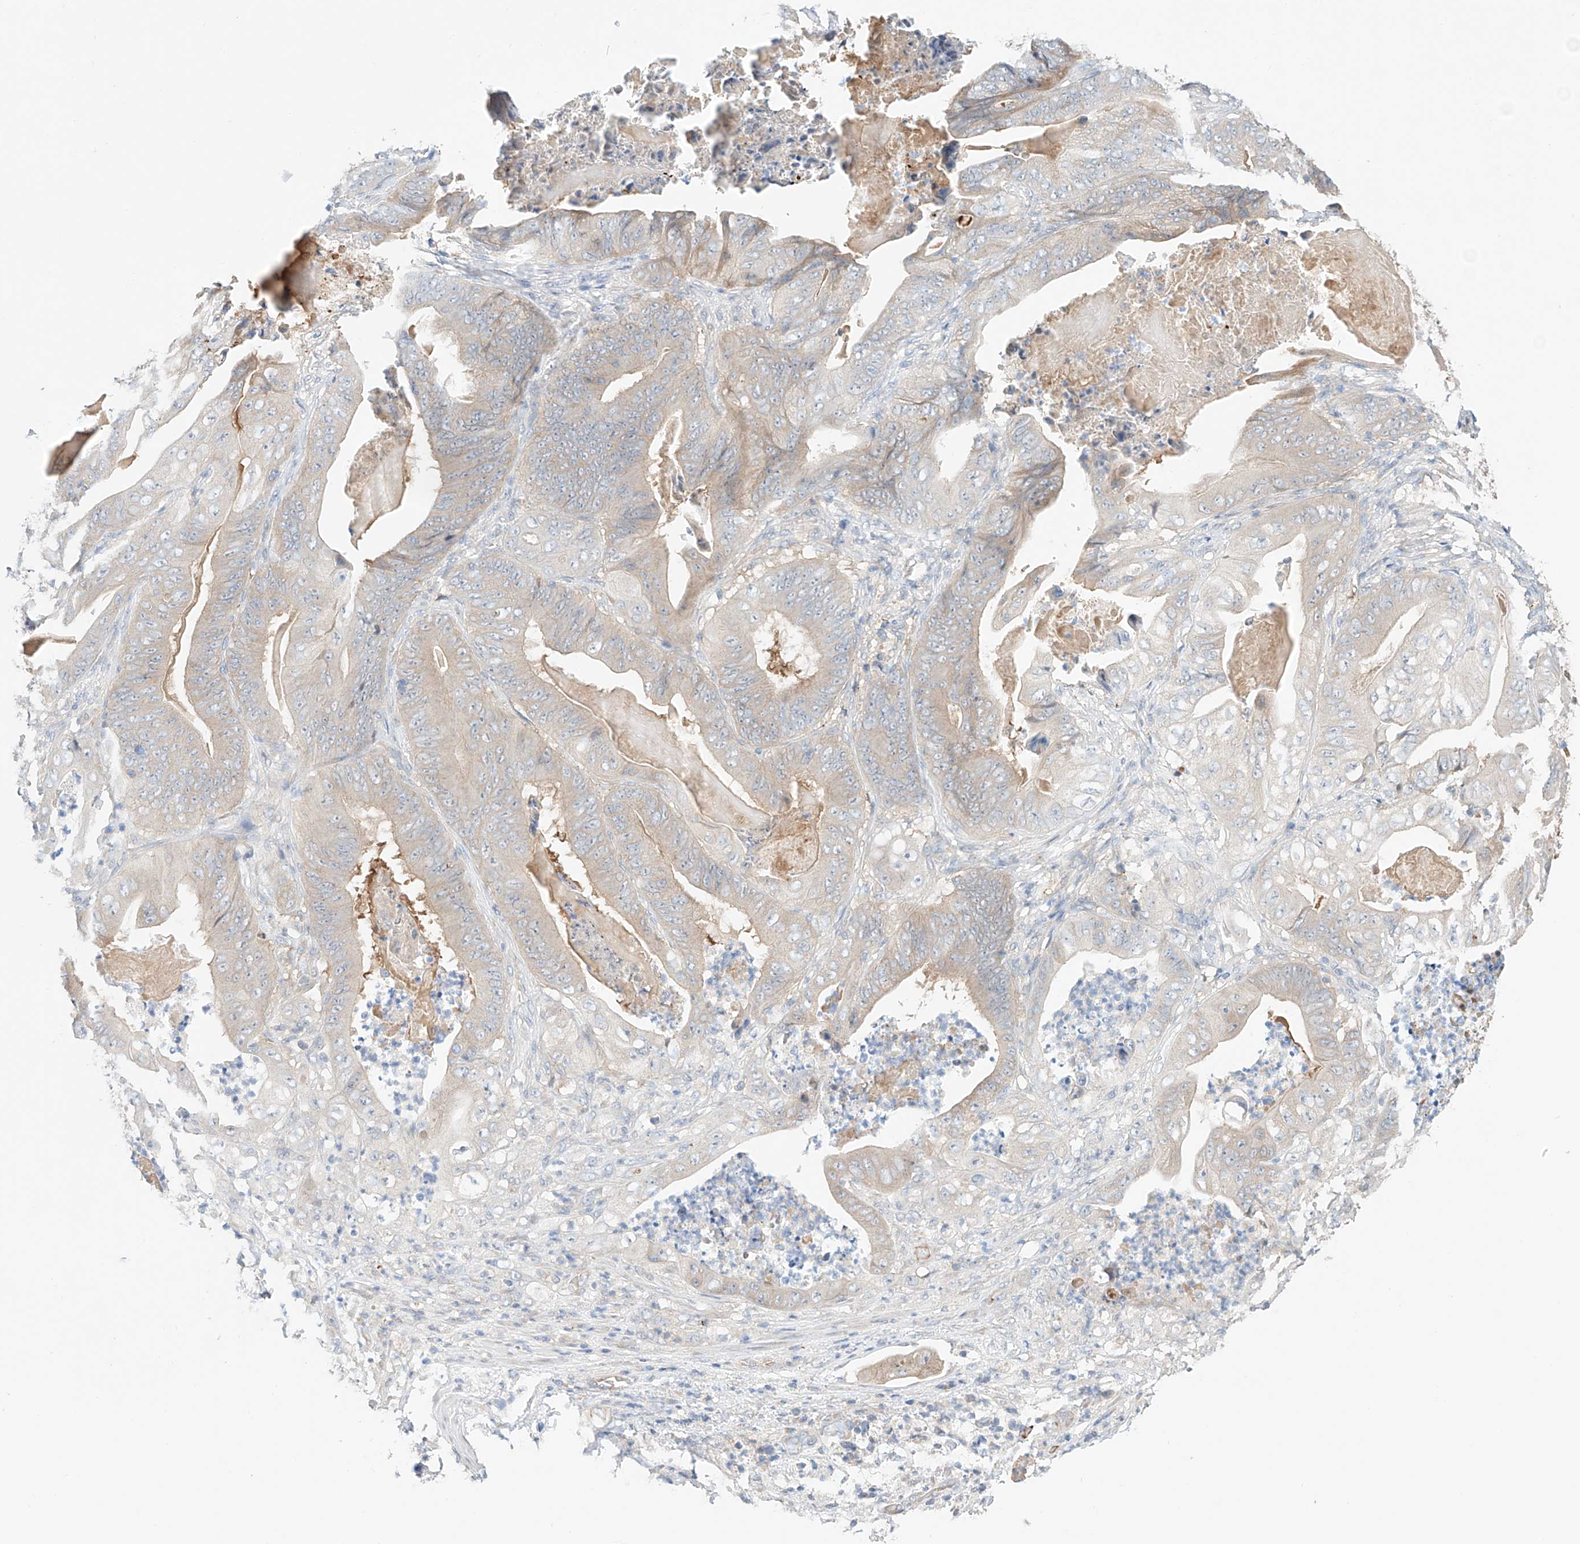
{"staining": {"intensity": "weak", "quantity": "<25%", "location": "cytoplasmic/membranous"}, "tissue": "stomach cancer", "cell_type": "Tumor cells", "image_type": "cancer", "snomed": [{"axis": "morphology", "description": "Adenocarcinoma, NOS"}, {"axis": "topography", "description": "Stomach"}], "caption": "Immunohistochemistry of human stomach cancer displays no staining in tumor cells. (DAB (3,3'-diaminobenzidine) immunohistochemistry (IHC), high magnification).", "gene": "PGGT1B", "patient": {"sex": "female", "age": 73}}